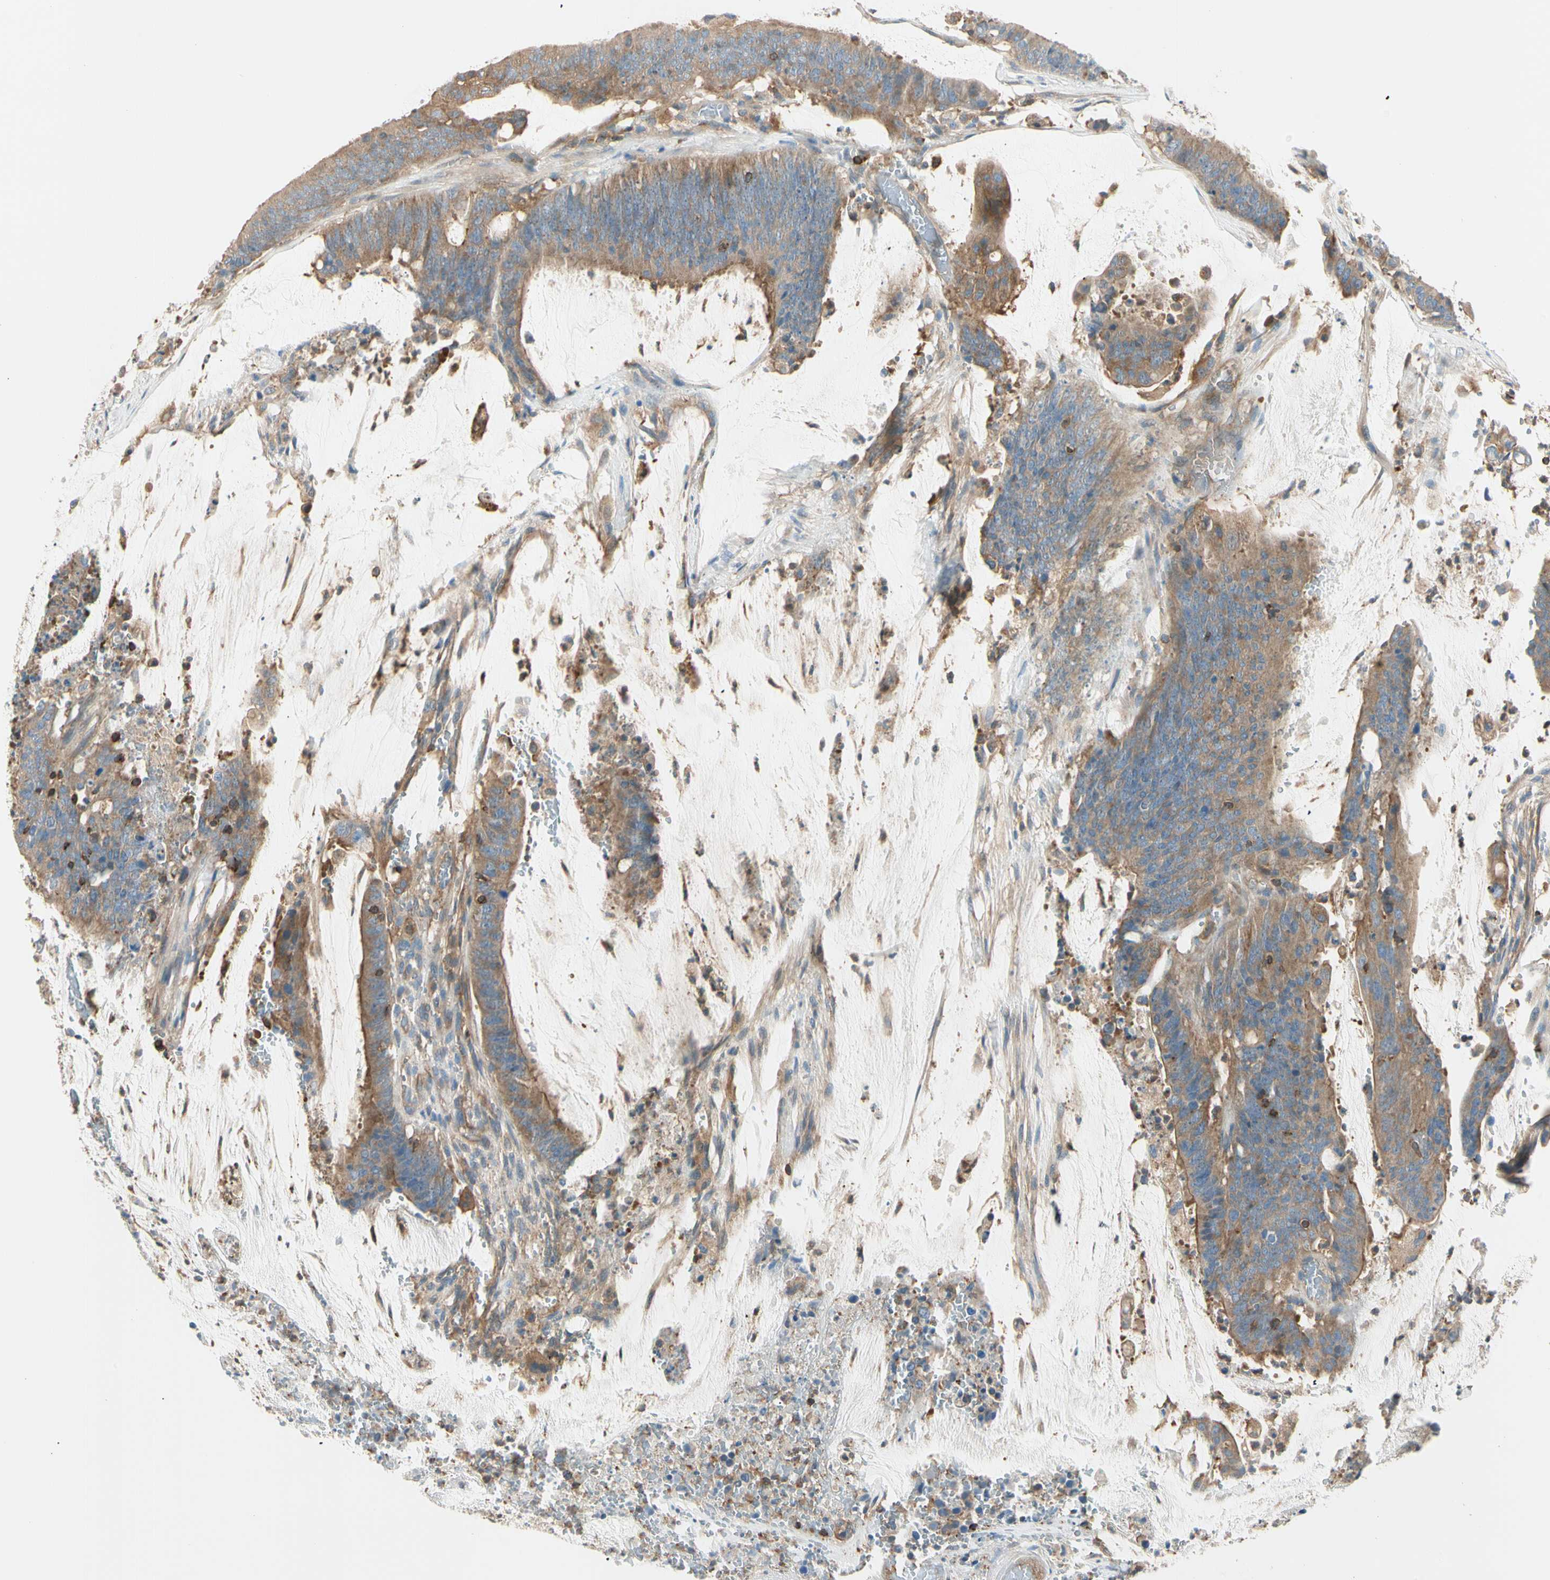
{"staining": {"intensity": "moderate", "quantity": ">75%", "location": "cytoplasmic/membranous"}, "tissue": "colorectal cancer", "cell_type": "Tumor cells", "image_type": "cancer", "snomed": [{"axis": "morphology", "description": "Adenocarcinoma, NOS"}, {"axis": "topography", "description": "Rectum"}], "caption": "Tumor cells demonstrate moderate cytoplasmic/membranous staining in approximately >75% of cells in adenocarcinoma (colorectal). (brown staining indicates protein expression, while blue staining denotes nuclei).", "gene": "CAPZA2", "patient": {"sex": "female", "age": 66}}